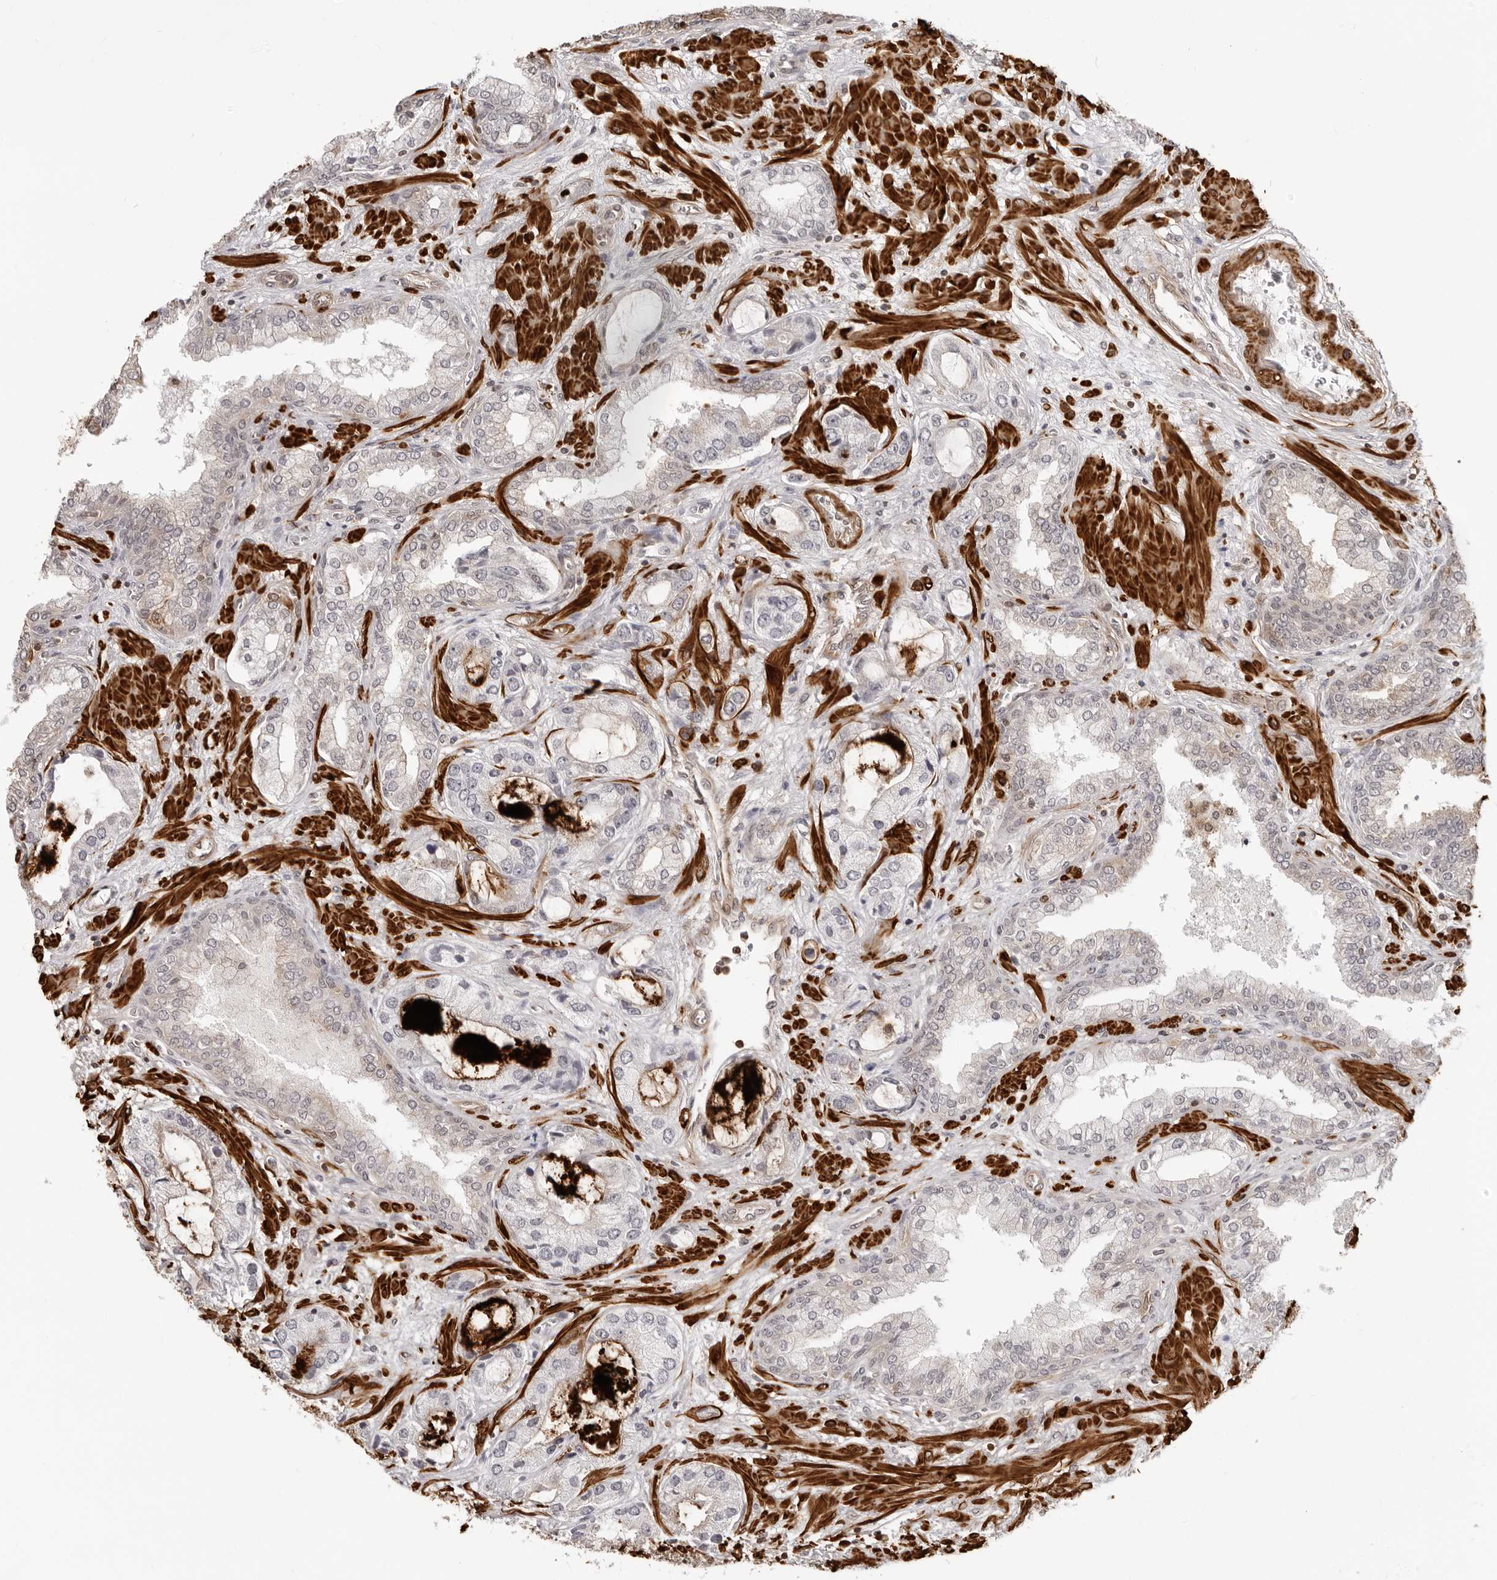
{"staining": {"intensity": "moderate", "quantity": "<25%", "location": "cytoplasmic/membranous"}, "tissue": "prostate cancer", "cell_type": "Tumor cells", "image_type": "cancer", "snomed": [{"axis": "morphology", "description": "Normal tissue, NOS"}, {"axis": "morphology", "description": "Adenocarcinoma, High grade"}, {"axis": "topography", "description": "Prostate"}, {"axis": "topography", "description": "Peripheral nerve tissue"}], "caption": "This micrograph reveals immunohistochemistry staining of prostate cancer, with low moderate cytoplasmic/membranous positivity in approximately <25% of tumor cells.", "gene": "UNK", "patient": {"sex": "male", "age": 59}}